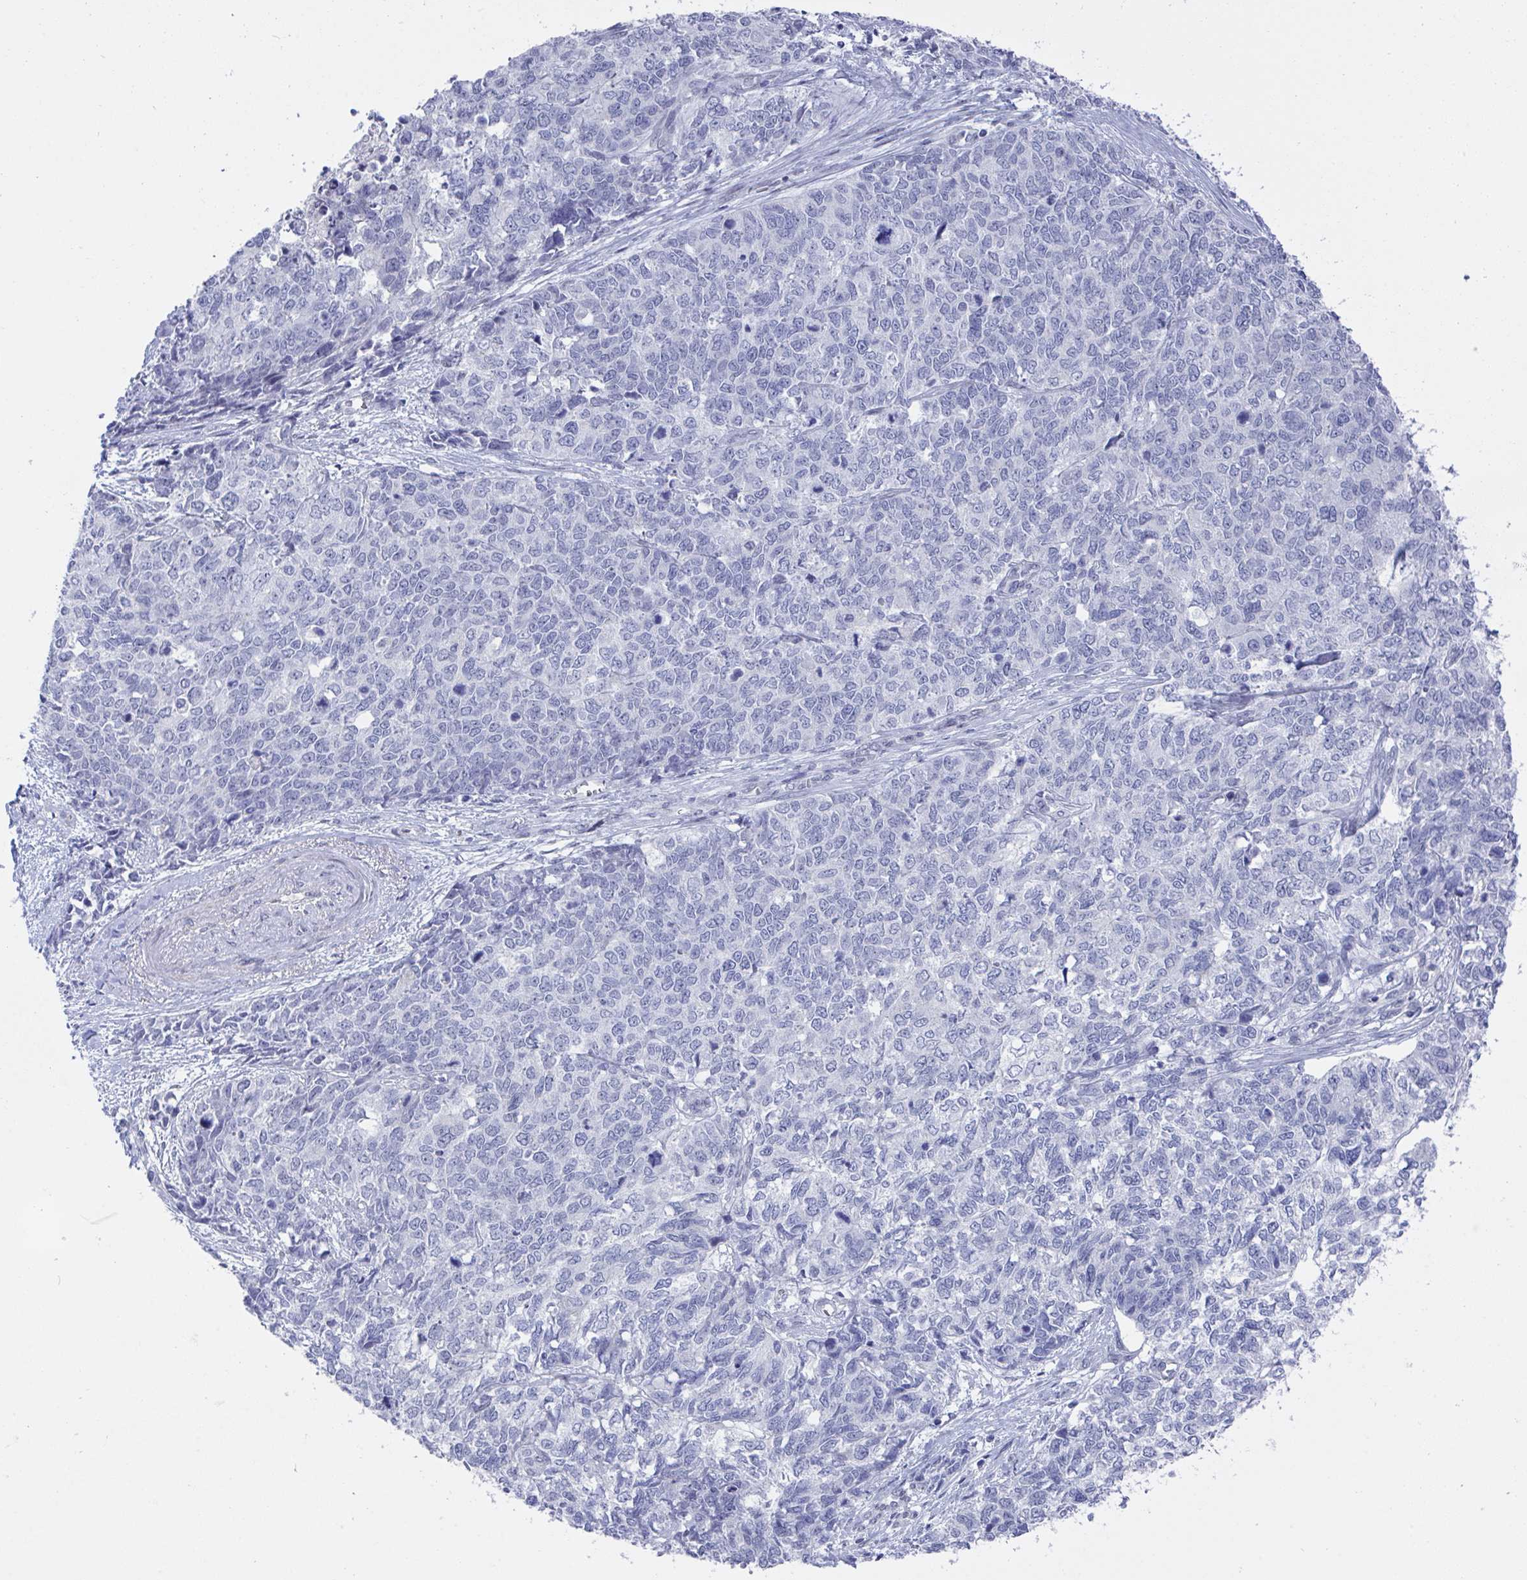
{"staining": {"intensity": "negative", "quantity": "none", "location": "none"}, "tissue": "cervical cancer", "cell_type": "Tumor cells", "image_type": "cancer", "snomed": [{"axis": "morphology", "description": "Adenocarcinoma, NOS"}, {"axis": "topography", "description": "Cervix"}], "caption": "Human cervical adenocarcinoma stained for a protein using IHC exhibits no expression in tumor cells.", "gene": "MFSD4A", "patient": {"sex": "female", "age": 63}}